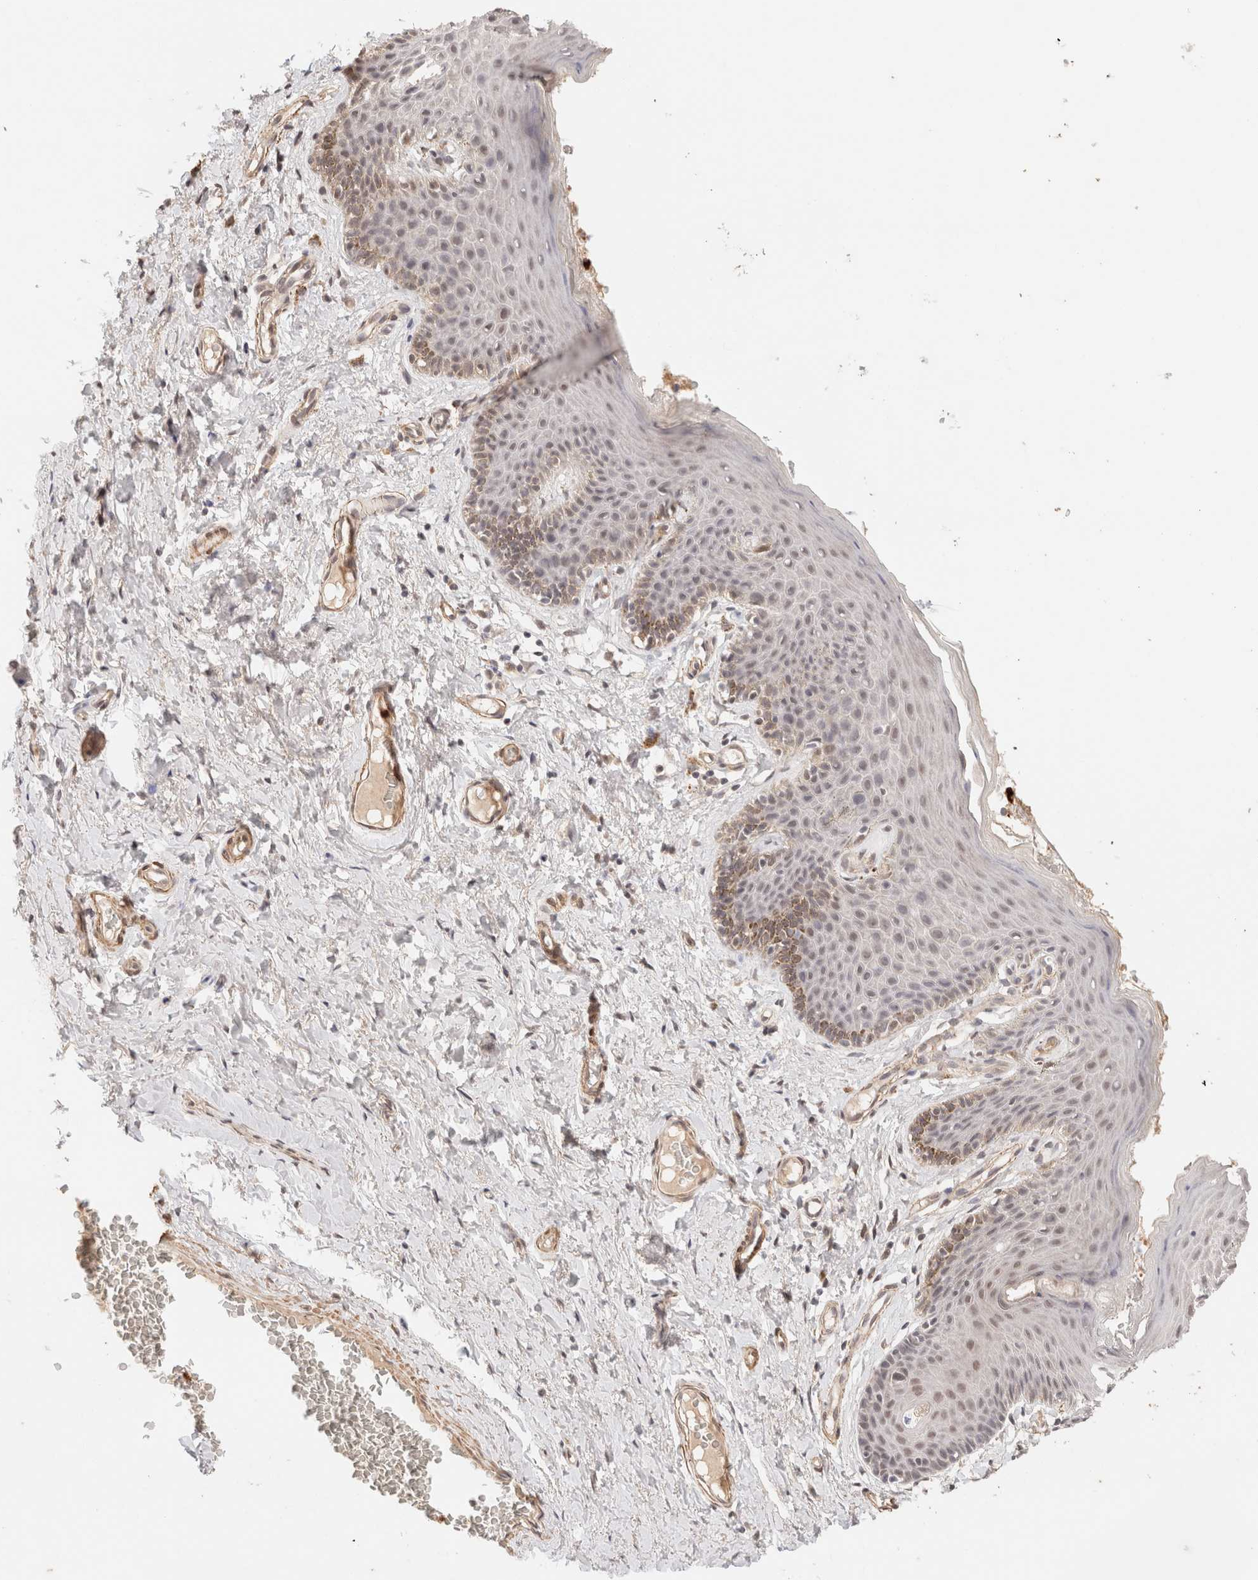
{"staining": {"intensity": "weak", "quantity": "25%-75%", "location": "cytoplasmic/membranous,nuclear"}, "tissue": "skin", "cell_type": "Epidermal cells", "image_type": "normal", "snomed": [{"axis": "morphology", "description": "Normal tissue, NOS"}, {"axis": "topography", "description": "Vulva"}], "caption": "A brown stain labels weak cytoplasmic/membranous,nuclear expression of a protein in epidermal cells of unremarkable human skin. (Brightfield microscopy of DAB IHC at high magnification).", "gene": "BRPF3", "patient": {"sex": "female", "age": 66}}